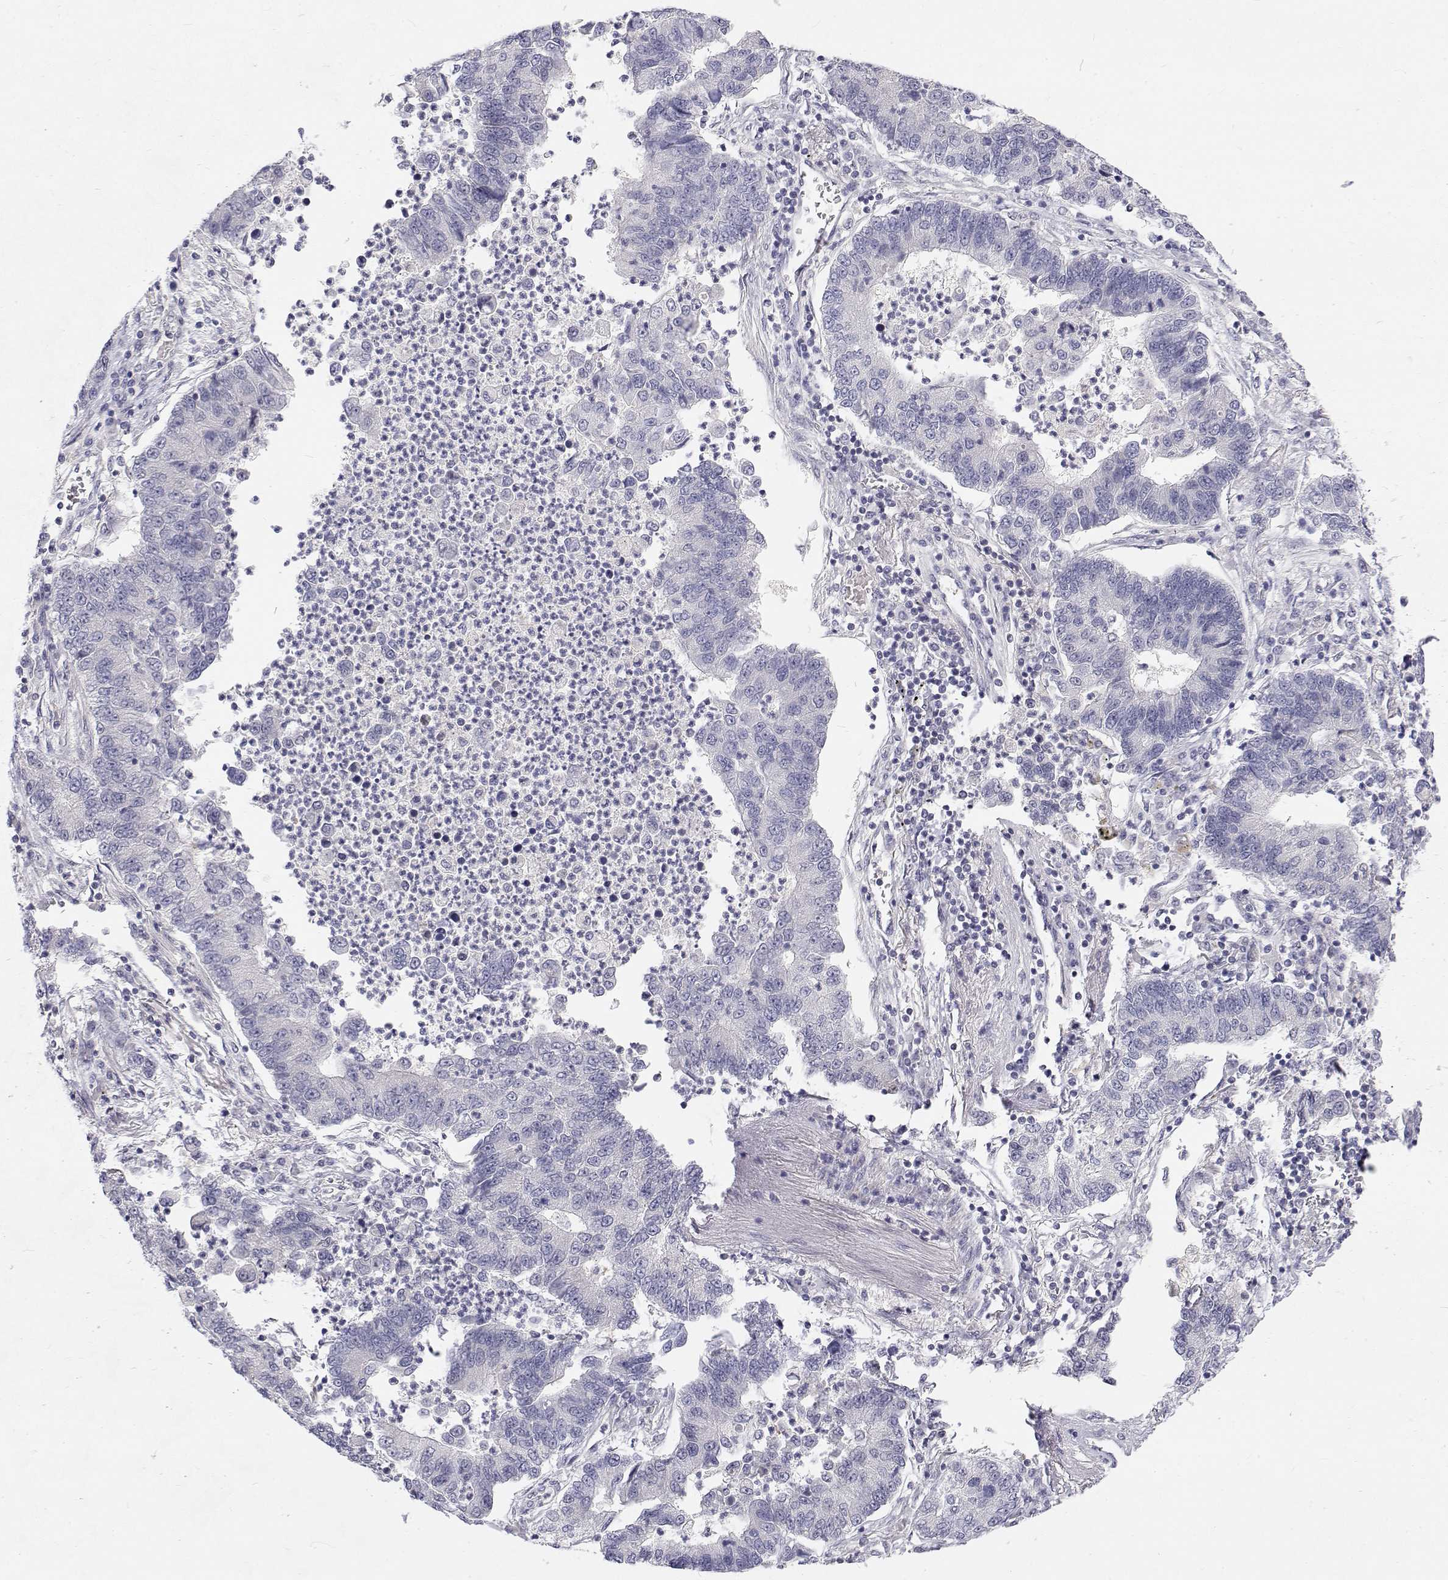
{"staining": {"intensity": "negative", "quantity": "none", "location": "none"}, "tissue": "lung cancer", "cell_type": "Tumor cells", "image_type": "cancer", "snomed": [{"axis": "morphology", "description": "Adenocarcinoma, NOS"}, {"axis": "topography", "description": "Lung"}], "caption": "IHC of lung cancer shows no positivity in tumor cells. Brightfield microscopy of immunohistochemistry stained with DAB (brown) and hematoxylin (blue), captured at high magnification.", "gene": "MYPN", "patient": {"sex": "female", "age": 57}}